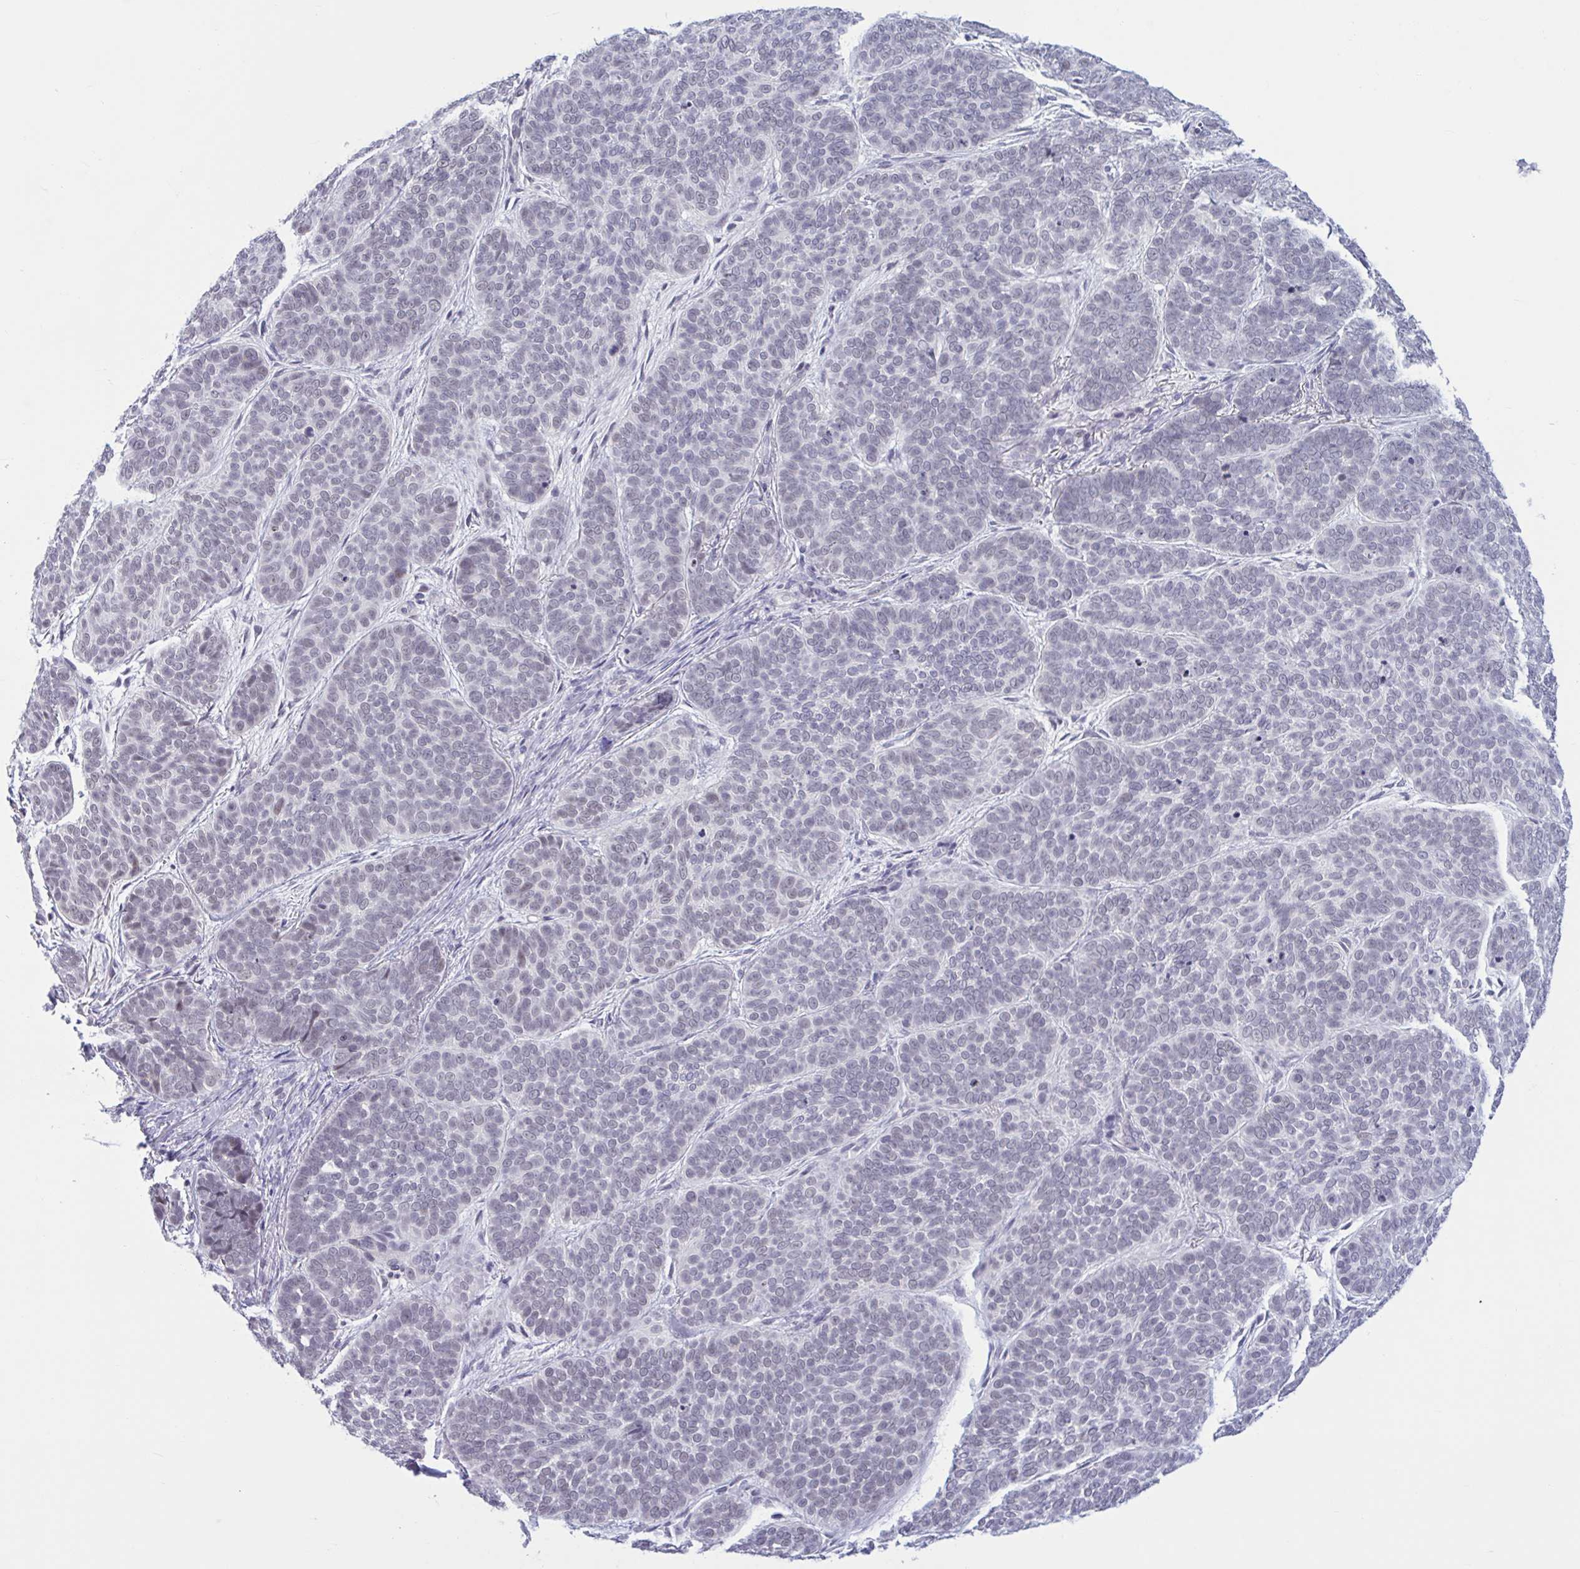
{"staining": {"intensity": "negative", "quantity": "none", "location": "none"}, "tissue": "skin cancer", "cell_type": "Tumor cells", "image_type": "cancer", "snomed": [{"axis": "morphology", "description": "Basal cell carcinoma"}, {"axis": "topography", "description": "Skin"}, {"axis": "topography", "description": "Skin of nose"}], "caption": "An immunohistochemistry histopathology image of basal cell carcinoma (skin) is shown. There is no staining in tumor cells of basal cell carcinoma (skin).", "gene": "CNGB3", "patient": {"sex": "female", "age": 81}}